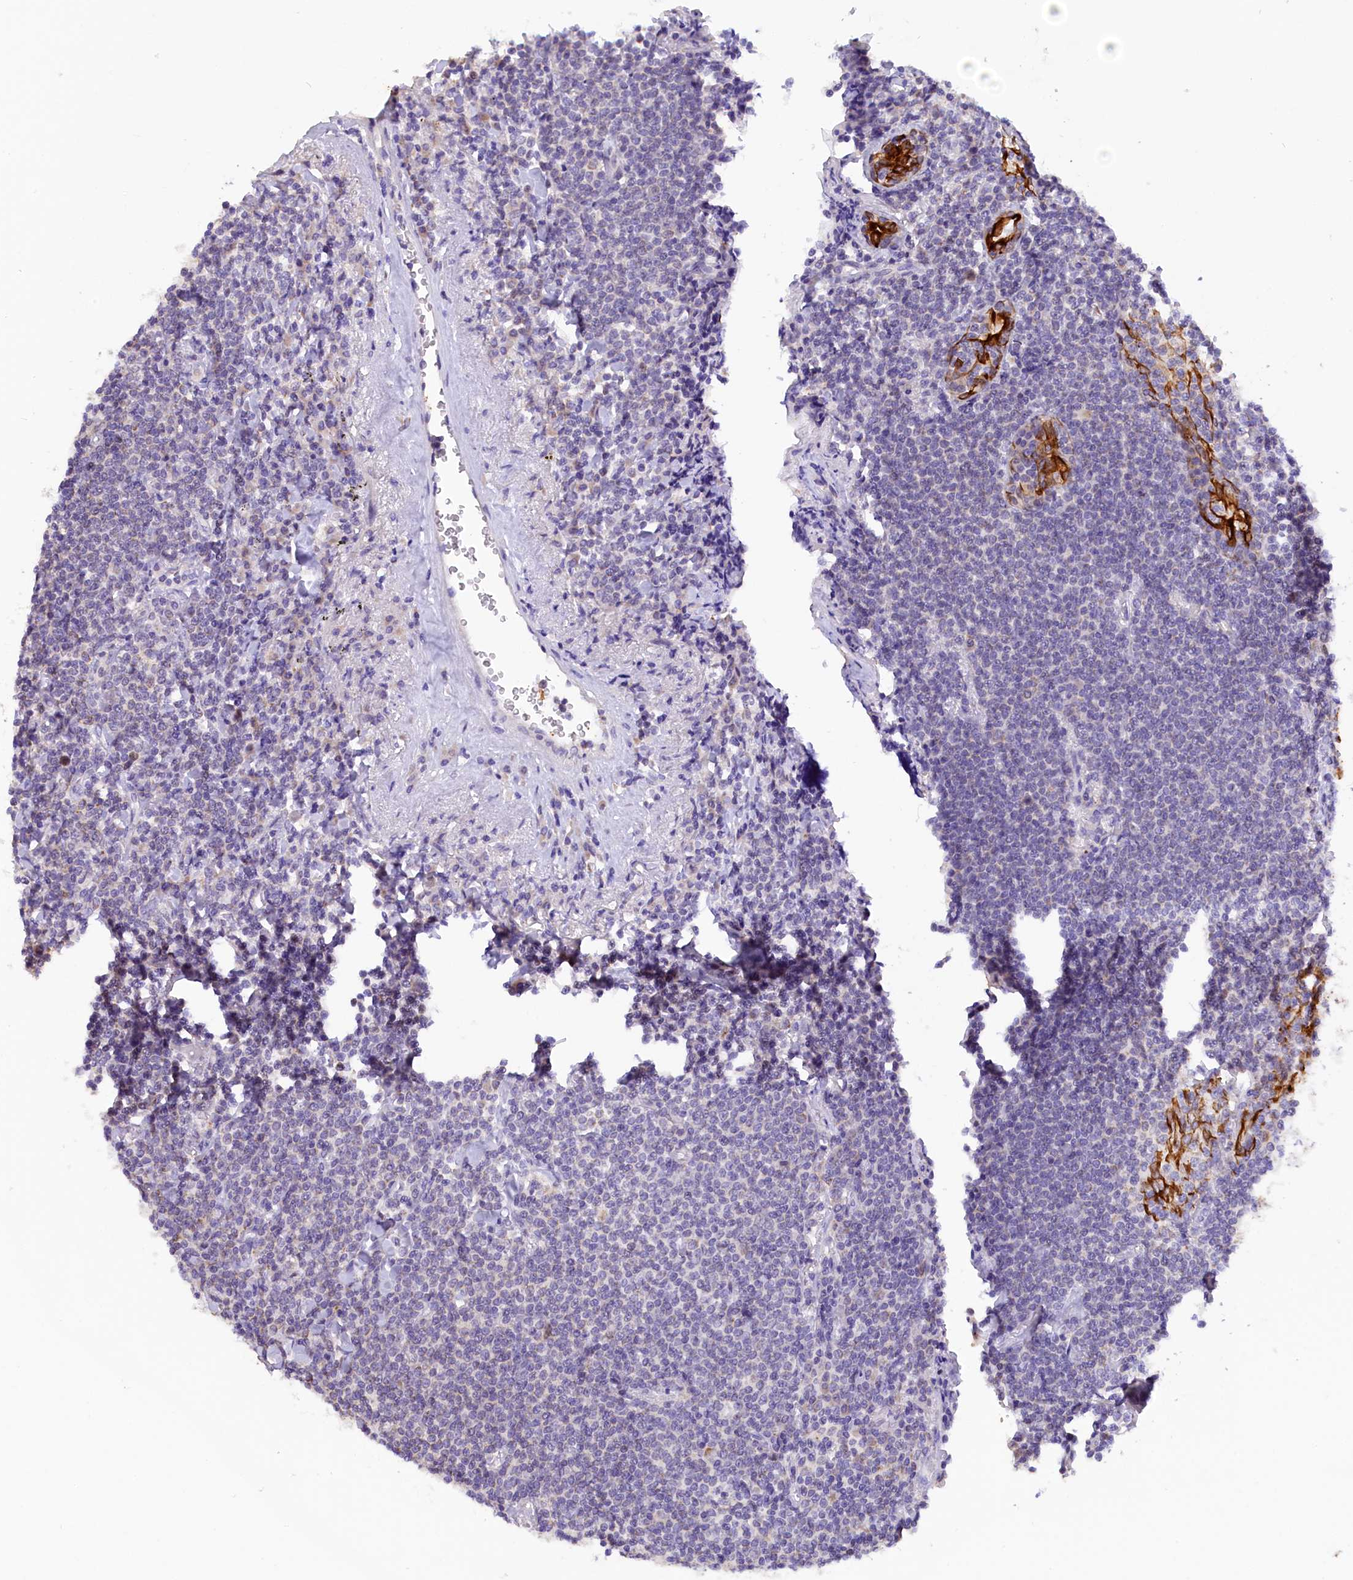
{"staining": {"intensity": "negative", "quantity": "none", "location": "none"}, "tissue": "lymphoma", "cell_type": "Tumor cells", "image_type": "cancer", "snomed": [{"axis": "morphology", "description": "Malignant lymphoma, non-Hodgkin's type, Low grade"}, {"axis": "topography", "description": "Lung"}], "caption": "An image of human lymphoma is negative for staining in tumor cells.", "gene": "PKIA", "patient": {"sex": "female", "age": 71}}